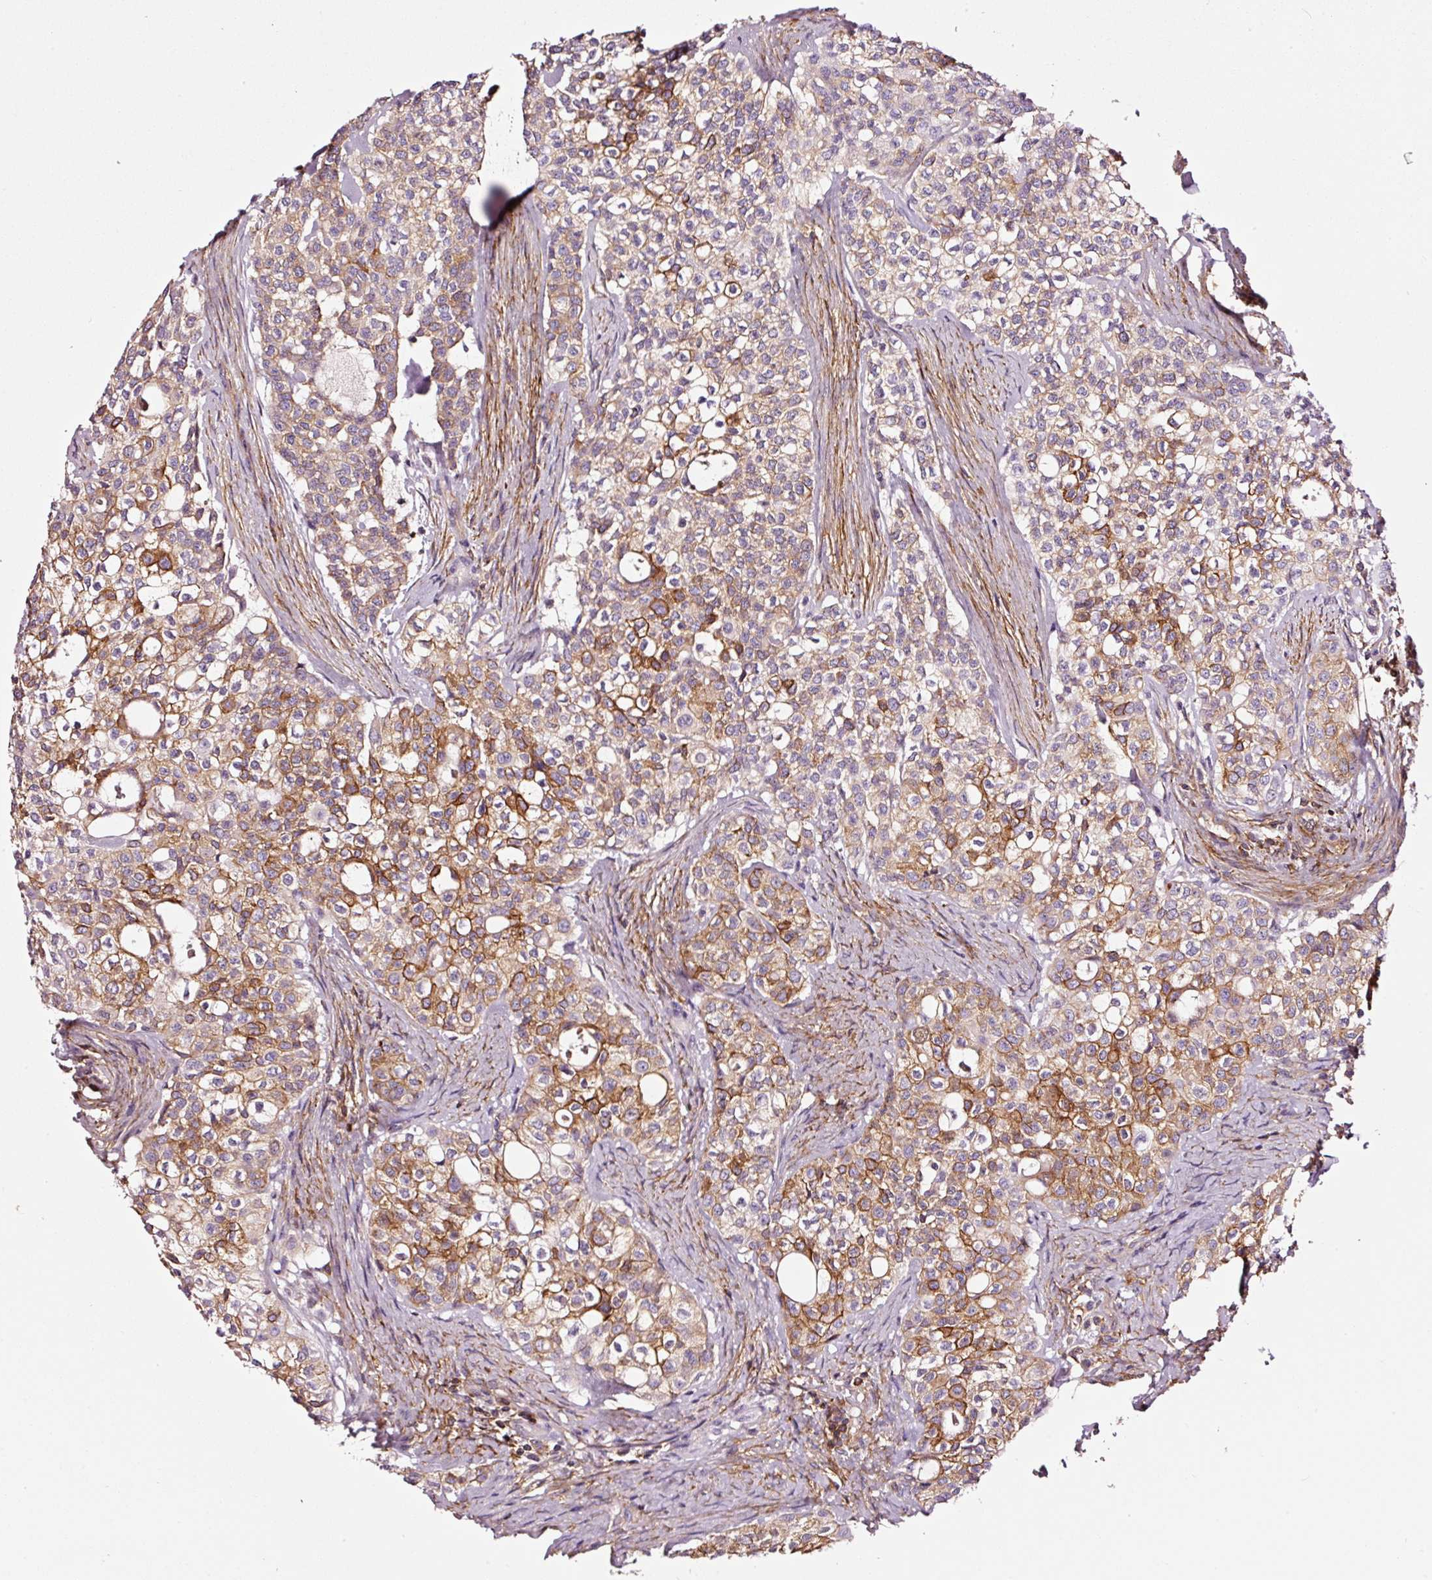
{"staining": {"intensity": "moderate", "quantity": "25%-75%", "location": "cytoplasmic/membranous"}, "tissue": "head and neck cancer", "cell_type": "Tumor cells", "image_type": "cancer", "snomed": [{"axis": "morphology", "description": "Adenocarcinoma, NOS"}, {"axis": "topography", "description": "Head-Neck"}], "caption": "Protein expression by IHC displays moderate cytoplasmic/membranous expression in about 25%-75% of tumor cells in adenocarcinoma (head and neck).", "gene": "ADD3", "patient": {"sex": "male", "age": 81}}